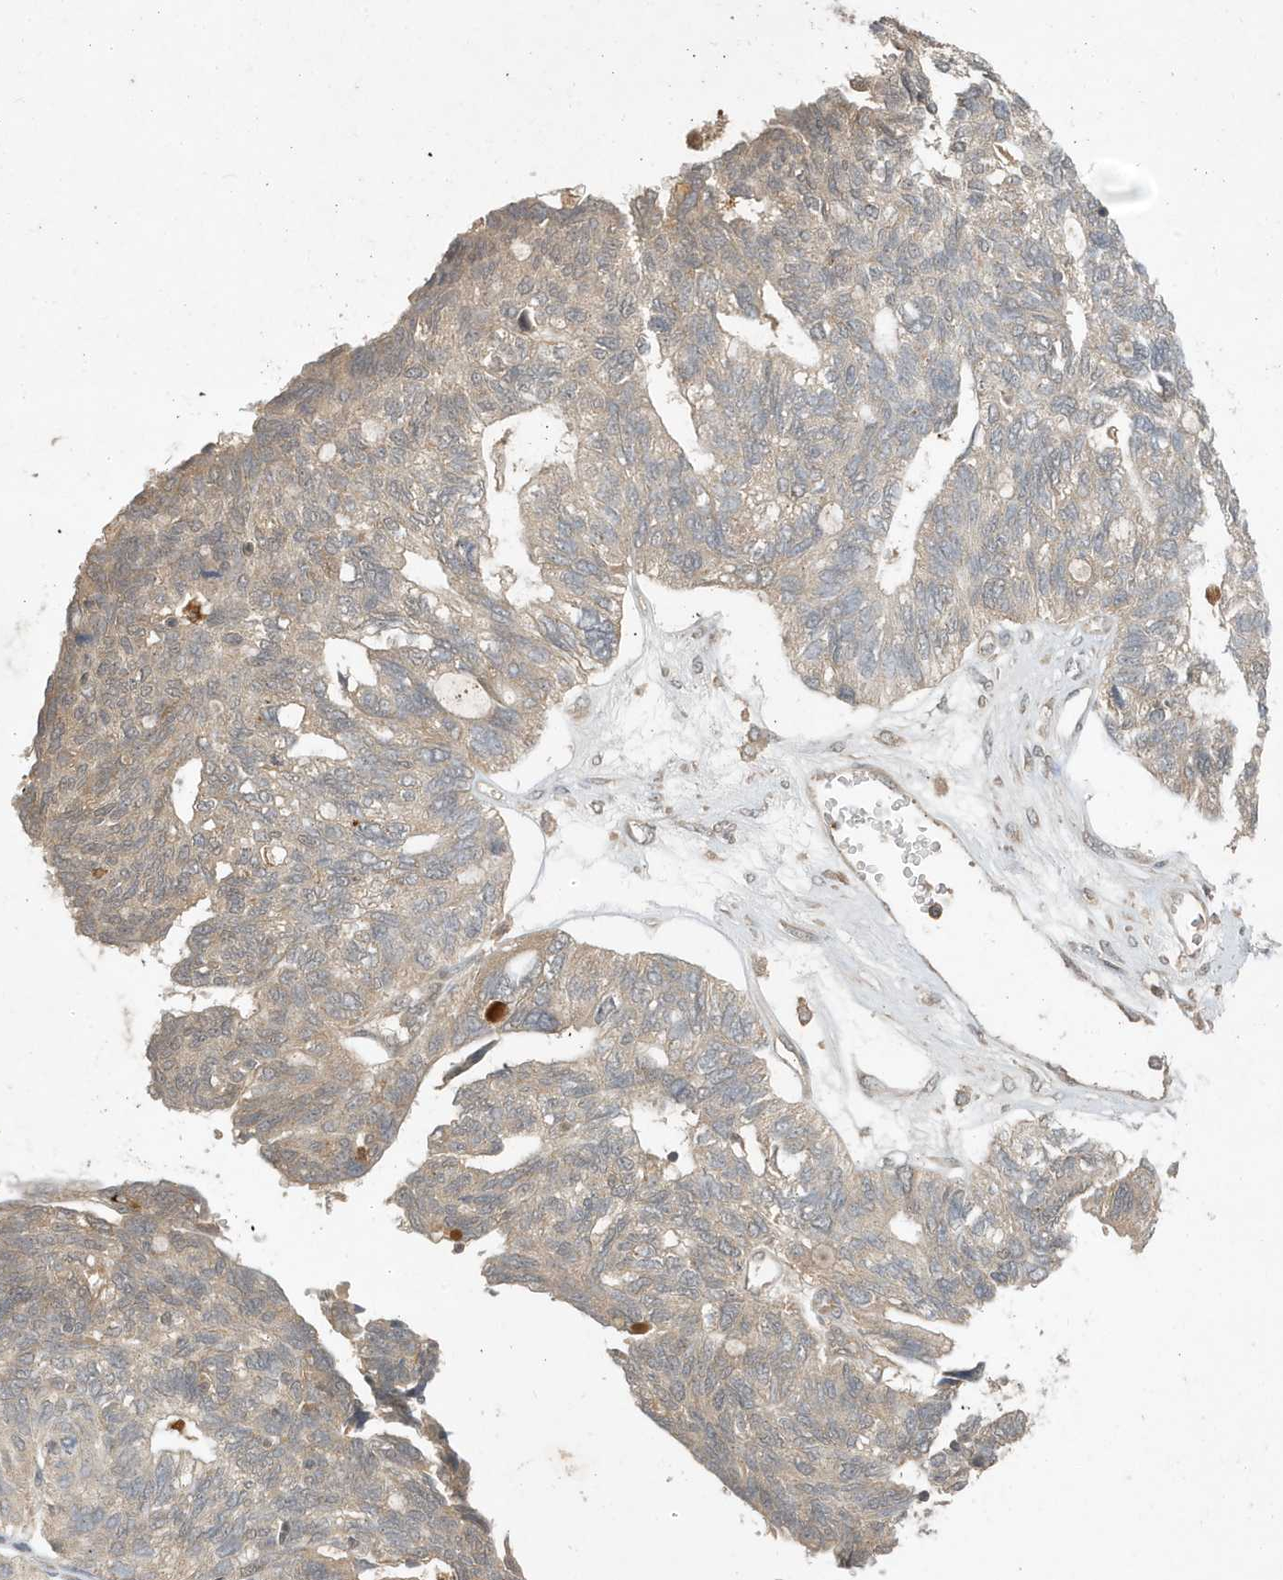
{"staining": {"intensity": "weak", "quantity": "25%-75%", "location": "cytoplasmic/membranous"}, "tissue": "ovarian cancer", "cell_type": "Tumor cells", "image_type": "cancer", "snomed": [{"axis": "morphology", "description": "Cystadenocarcinoma, serous, NOS"}, {"axis": "topography", "description": "Ovary"}], "caption": "An immunohistochemistry (IHC) photomicrograph of tumor tissue is shown. Protein staining in brown highlights weak cytoplasmic/membranous positivity in ovarian serous cystadenocarcinoma within tumor cells.", "gene": "ABCB9", "patient": {"sex": "female", "age": 79}}